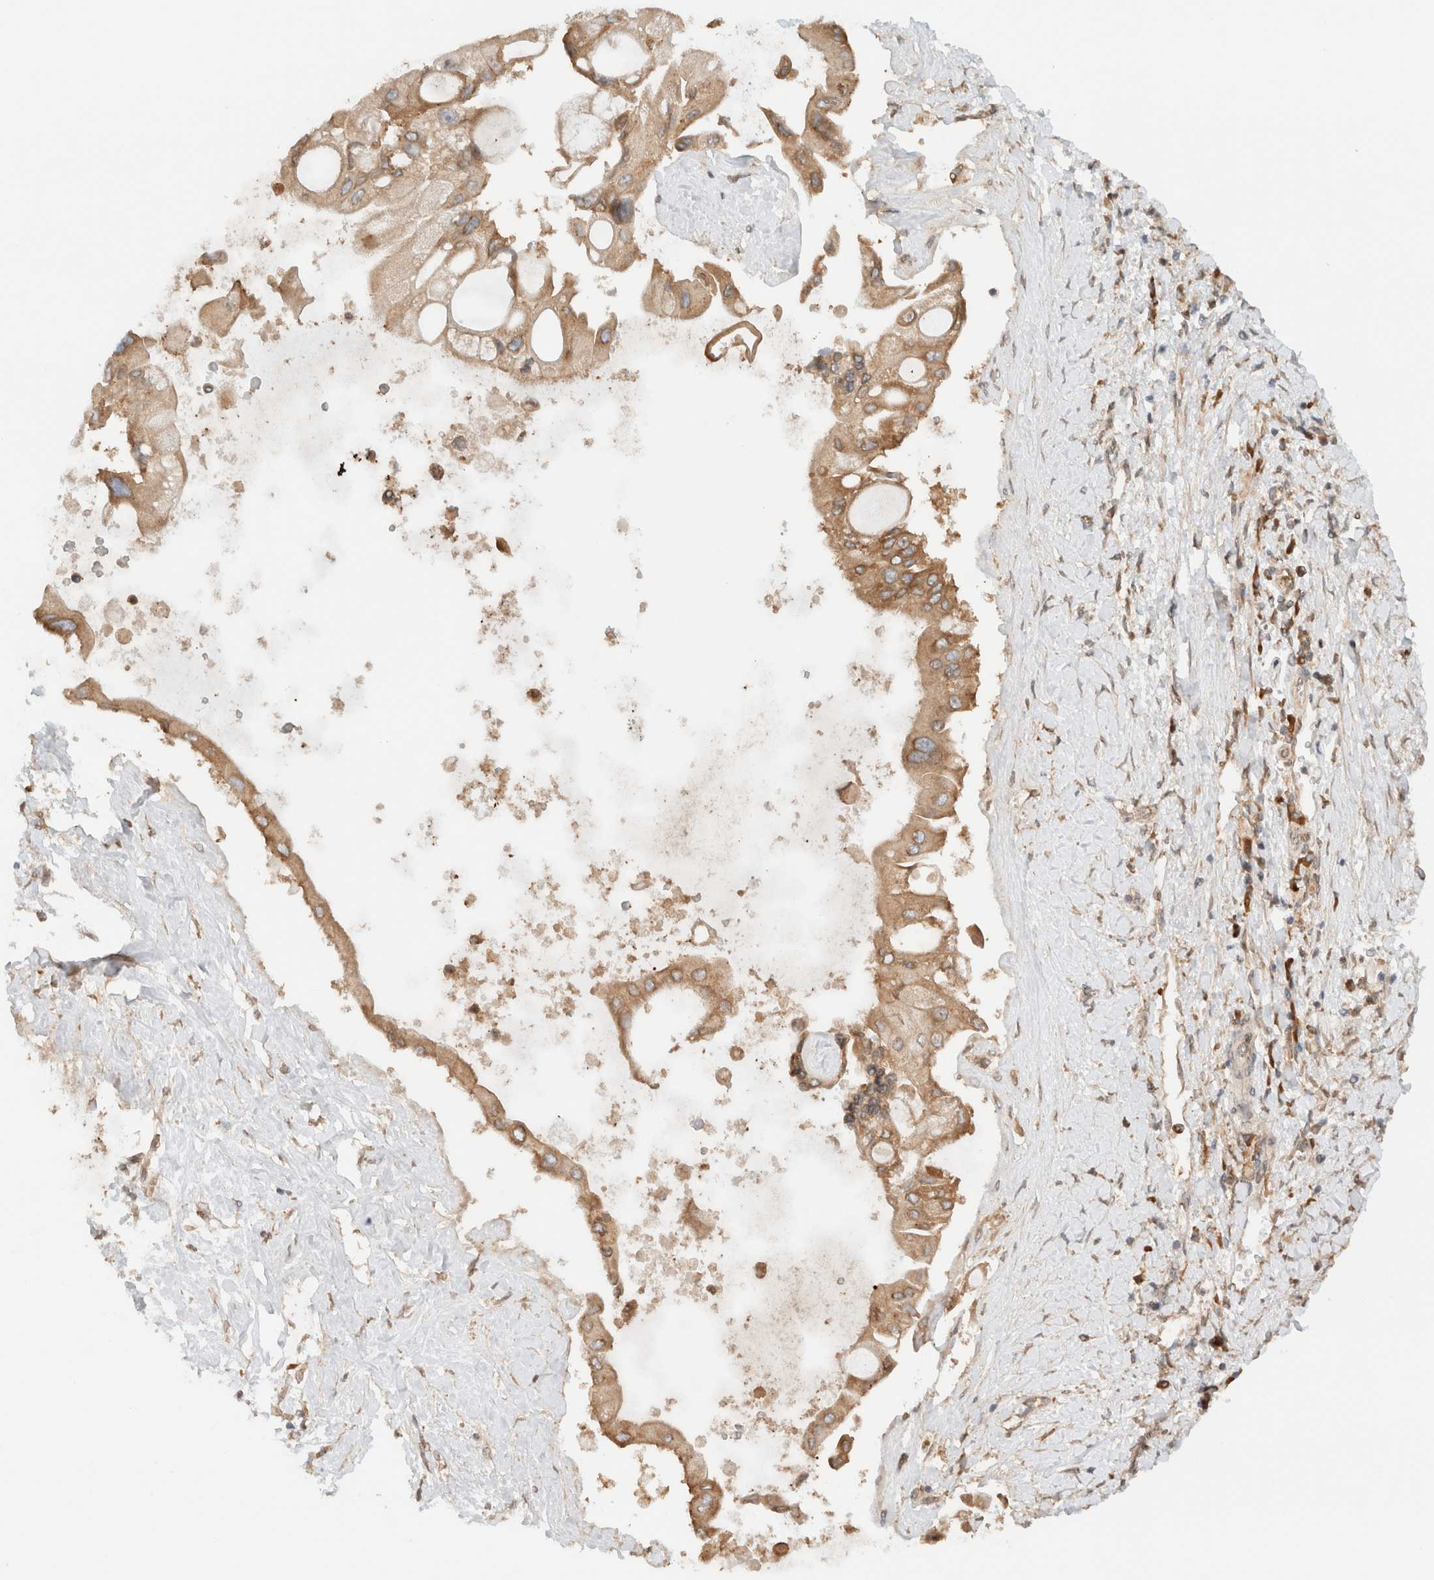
{"staining": {"intensity": "moderate", "quantity": ">75%", "location": "cytoplasmic/membranous"}, "tissue": "liver cancer", "cell_type": "Tumor cells", "image_type": "cancer", "snomed": [{"axis": "morphology", "description": "Cholangiocarcinoma"}, {"axis": "topography", "description": "Liver"}], "caption": "Human cholangiocarcinoma (liver) stained with a protein marker shows moderate staining in tumor cells.", "gene": "ARFGEF2", "patient": {"sex": "male", "age": 50}}